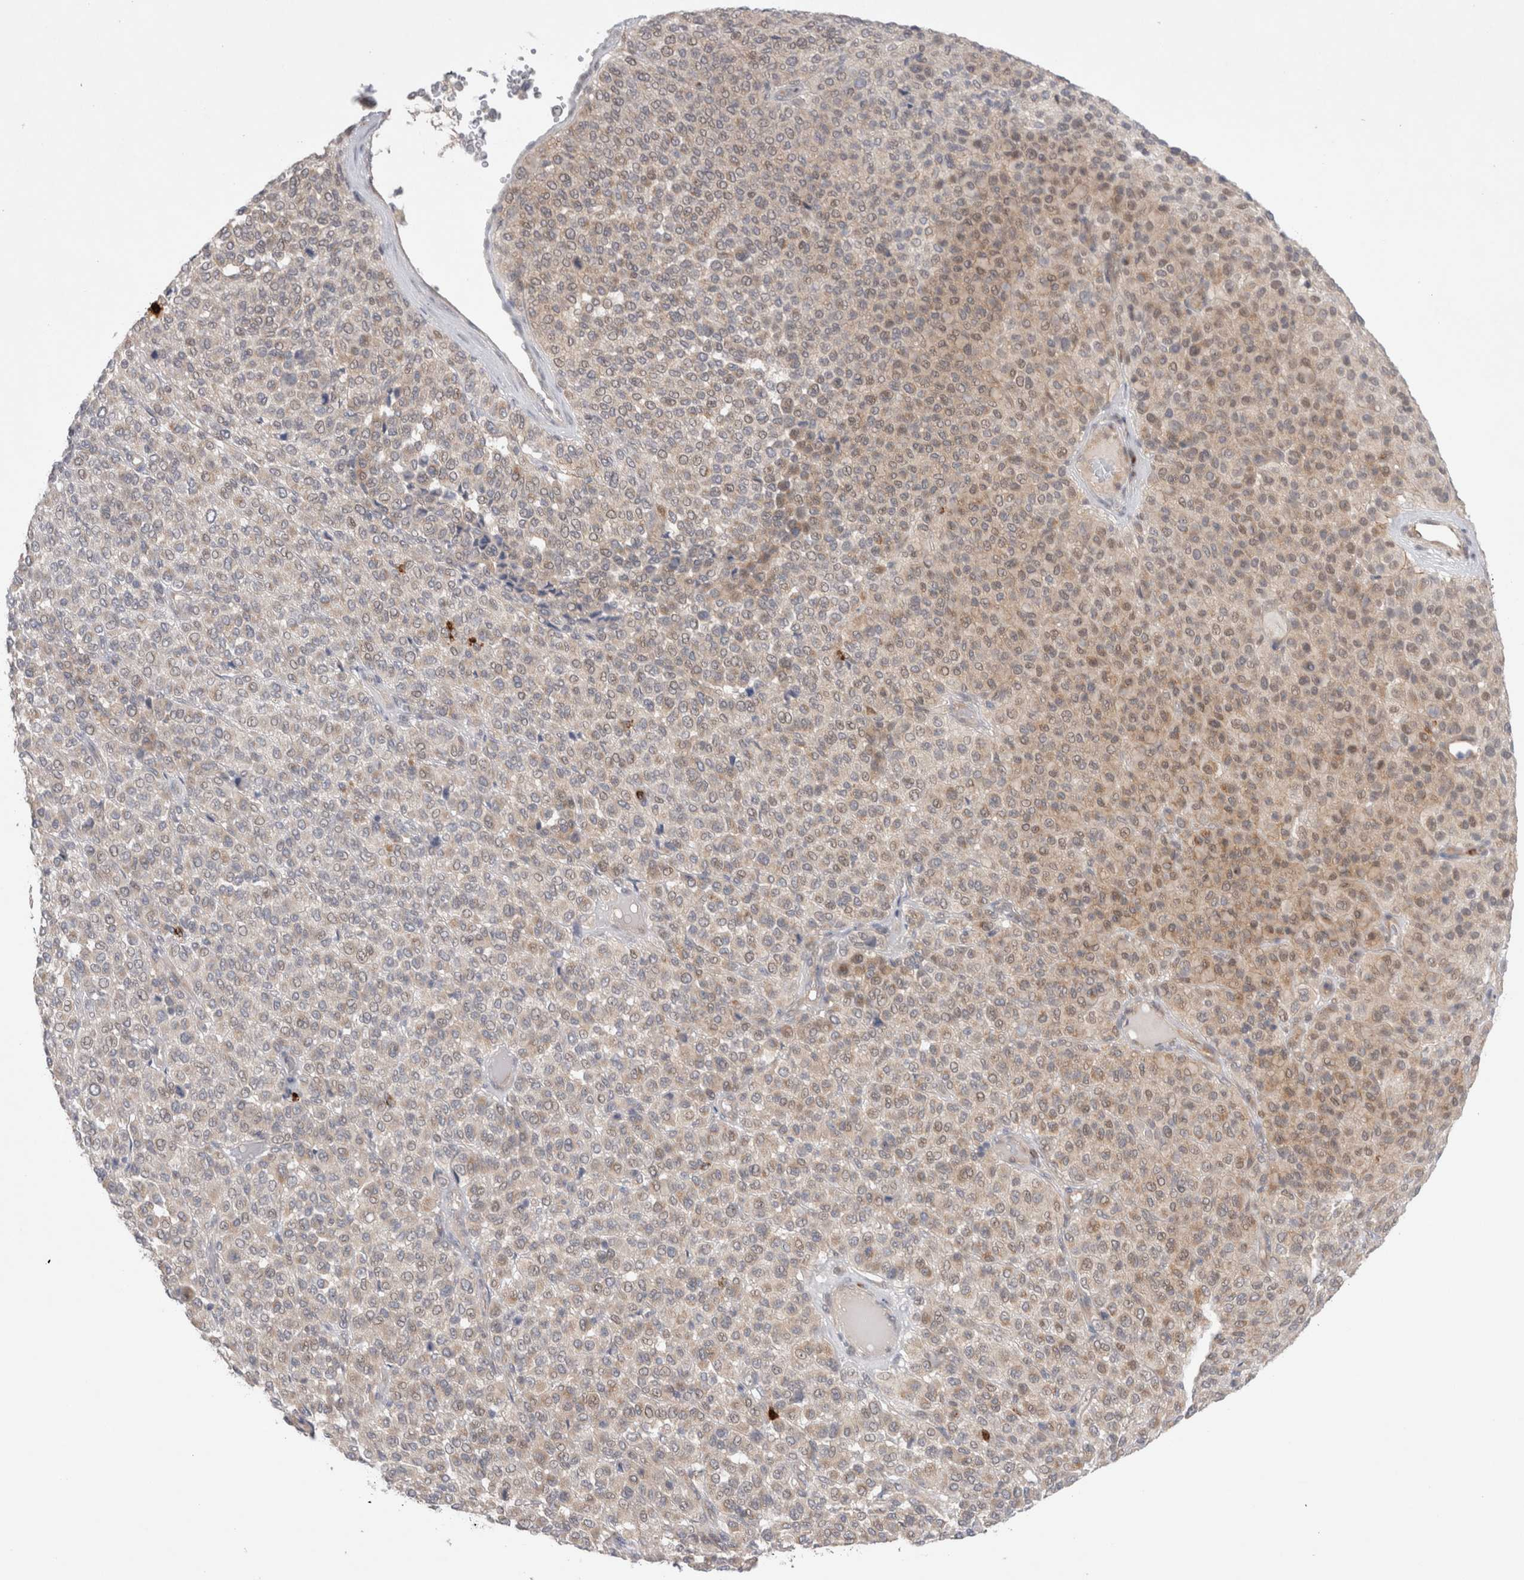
{"staining": {"intensity": "weak", "quantity": "25%-75%", "location": "cytoplasmic/membranous"}, "tissue": "melanoma", "cell_type": "Tumor cells", "image_type": "cancer", "snomed": [{"axis": "morphology", "description": "Malignant melanoma, Metastatic site"}, {"axis": "topography", "description": "Pancreas"}], "caption": "Brown immunohistochemical staining in human malignant melanoma (metastatic site) shows weak cytoplasmic/membranous expression in about 25%-75% of tumor cells.", "gene": "GSDMB", "patient": {"sex": "female", "age": 30}}